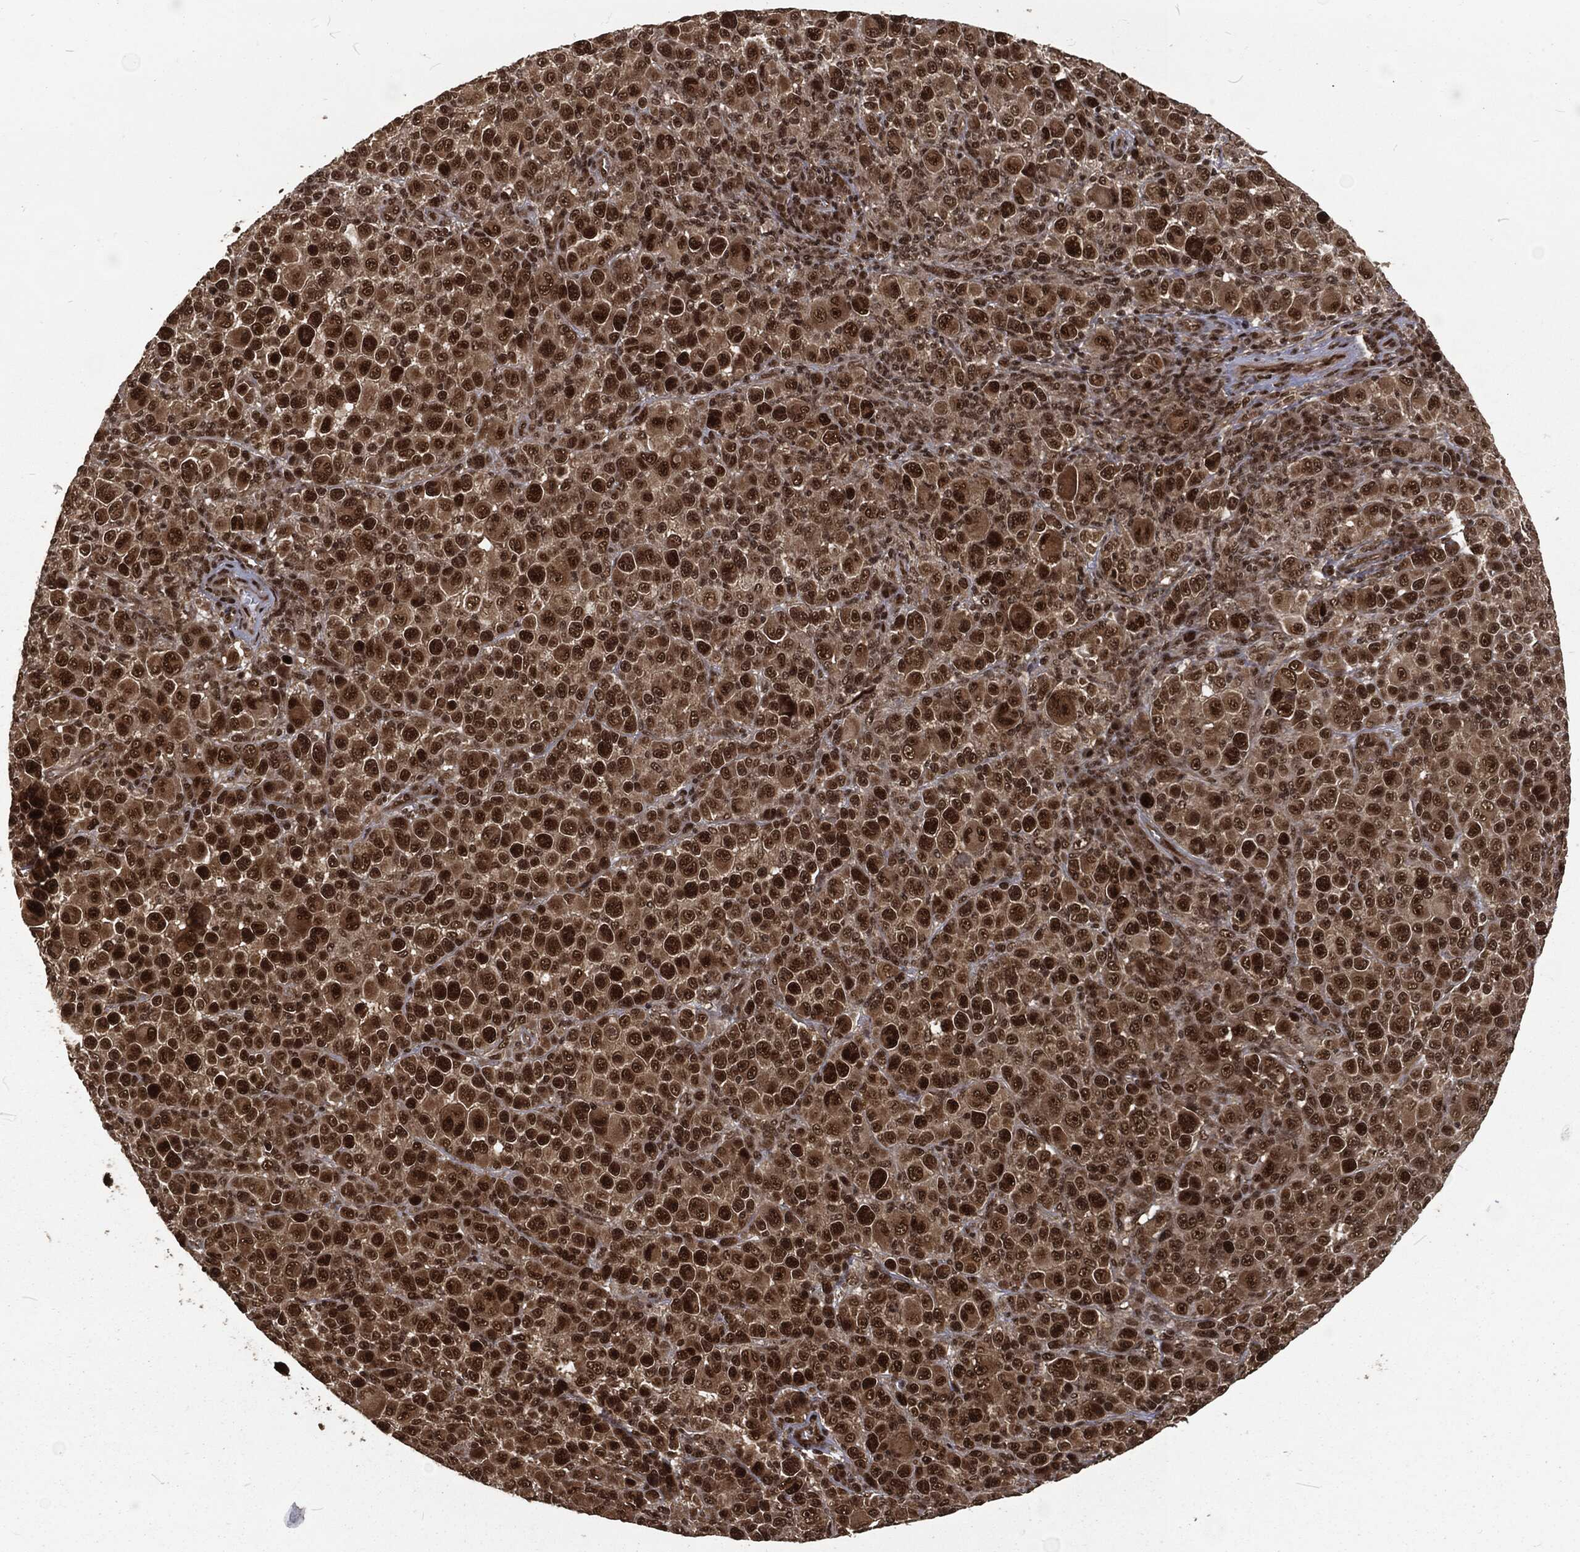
{"staining": {"intensity": "strong", "quantity": "25%-75%", "location": "cytoplasmic/membranous,nuclear"}, "tissue": "melanoma", "cell_type": "Tumor cells", "image_type": "cancer", "snomed": [{"axis": "morphology", "description": "Malignant melanoma, NOS"}, {"axis": "topography", "description": "Skin"}], "caption": "This is an image of IHC staining of melanoma, which shows strong positivity in the cytoplasmic/membranous and nuclear of tumor cells.", "gene": "NGRN", "patient": {"sex": "female", "age": 57}}